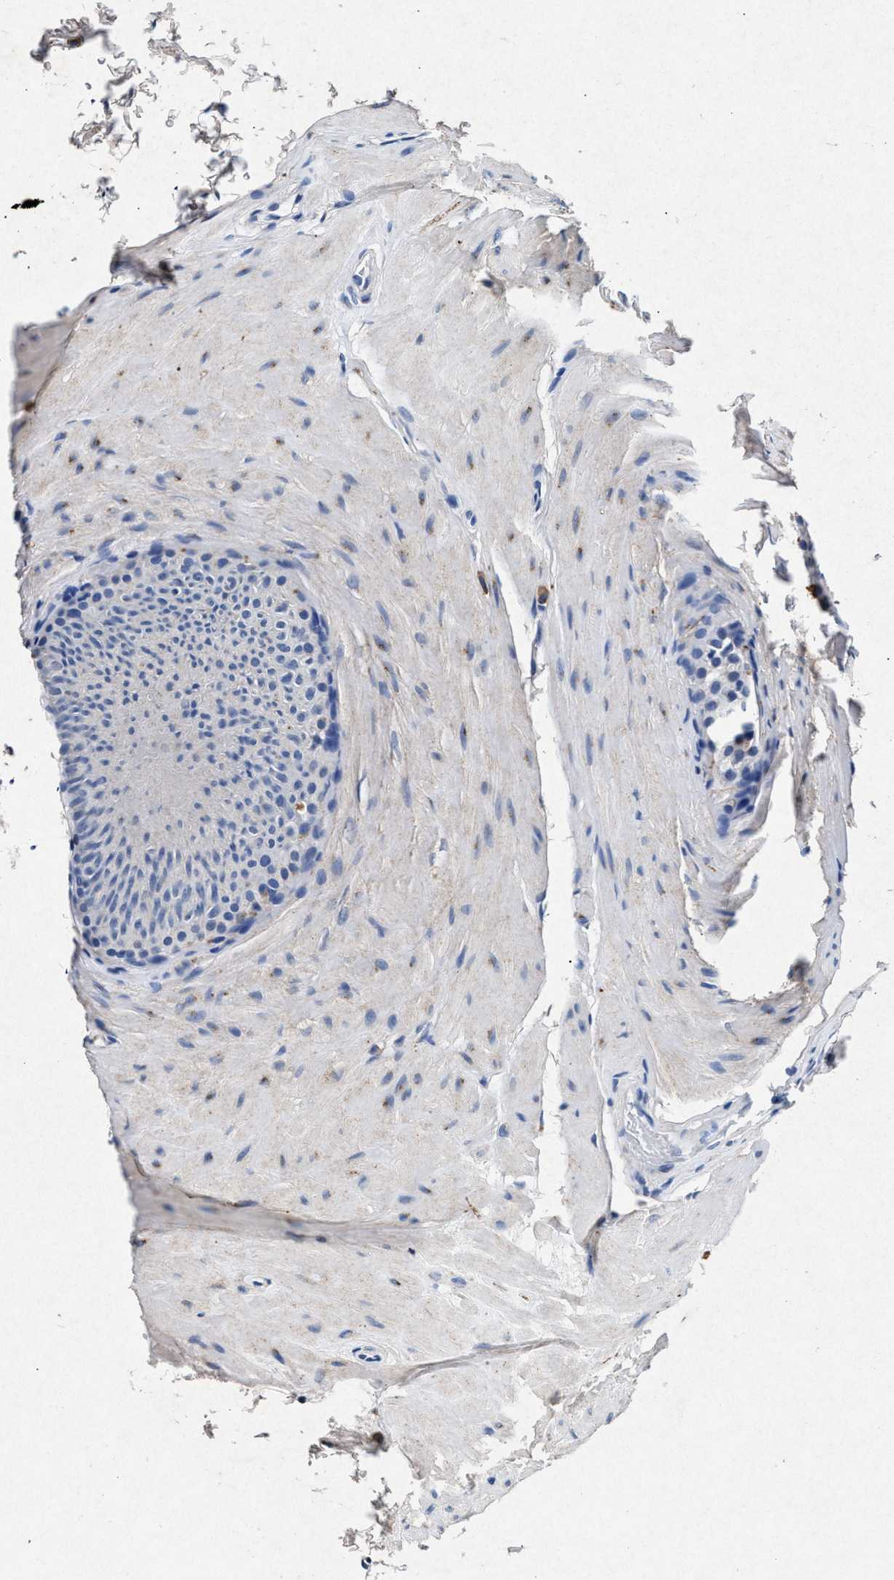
{"staining": {"intensity": "negative", "quantity": "none", "location": "none"}, "tissue": "epididymis", "cell_type": "Glandular cells", "image_type": "normal", "snomed": [{"axis": "morphology", "description": "Normal tissue, NOS"}, {"axis": "topography", "description": "Epididymis"}], "caption": "IHC of benign epididymis reveals no positivity in glandular cells.", "gene": "MAP6", "patient": {"sex": "male", "age": 34}}